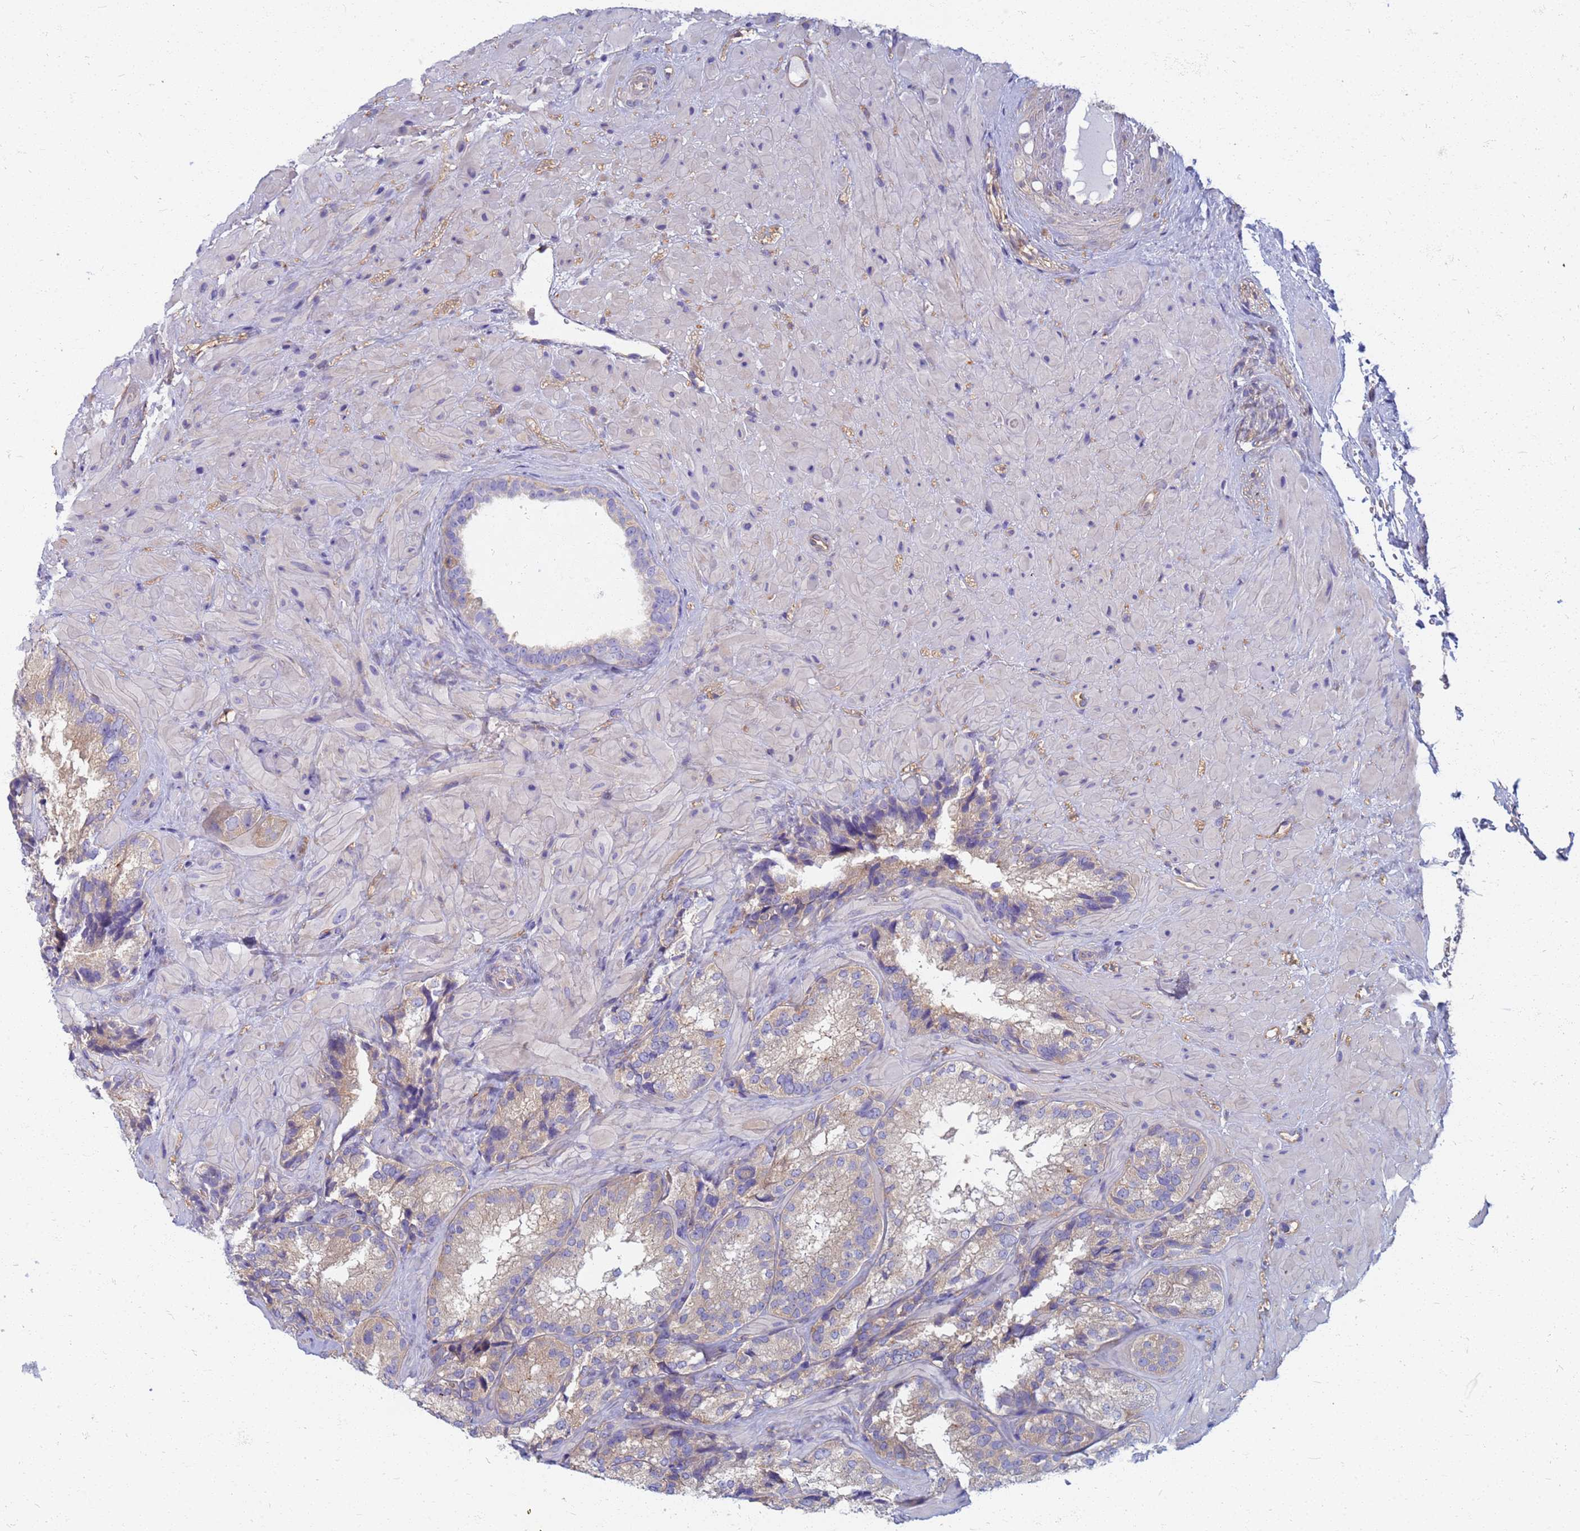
{"staining": {"intensity": "weak", "quantity": "25%-75%", "location": "cytoplasmic/membranous"}, "tissue": "seminal vesicle", "cell_type": "Glandular cells", "image_type": "normal", "snomed": [{"axis": "morphology", "description": "Normal tissue, NOS"}, {"axis": "topography", "description": "Seminal veicle"}], "caption": "Immunohistochemistry (IHC) image of benign seminal vesicle stained for a protein (brown), which displays low levels of weak cytoplasmic/membranous expression in about 25%-75% of glandular cells.", "gene": "EEA1", "patient": {"sex": "male", "age": 58}}